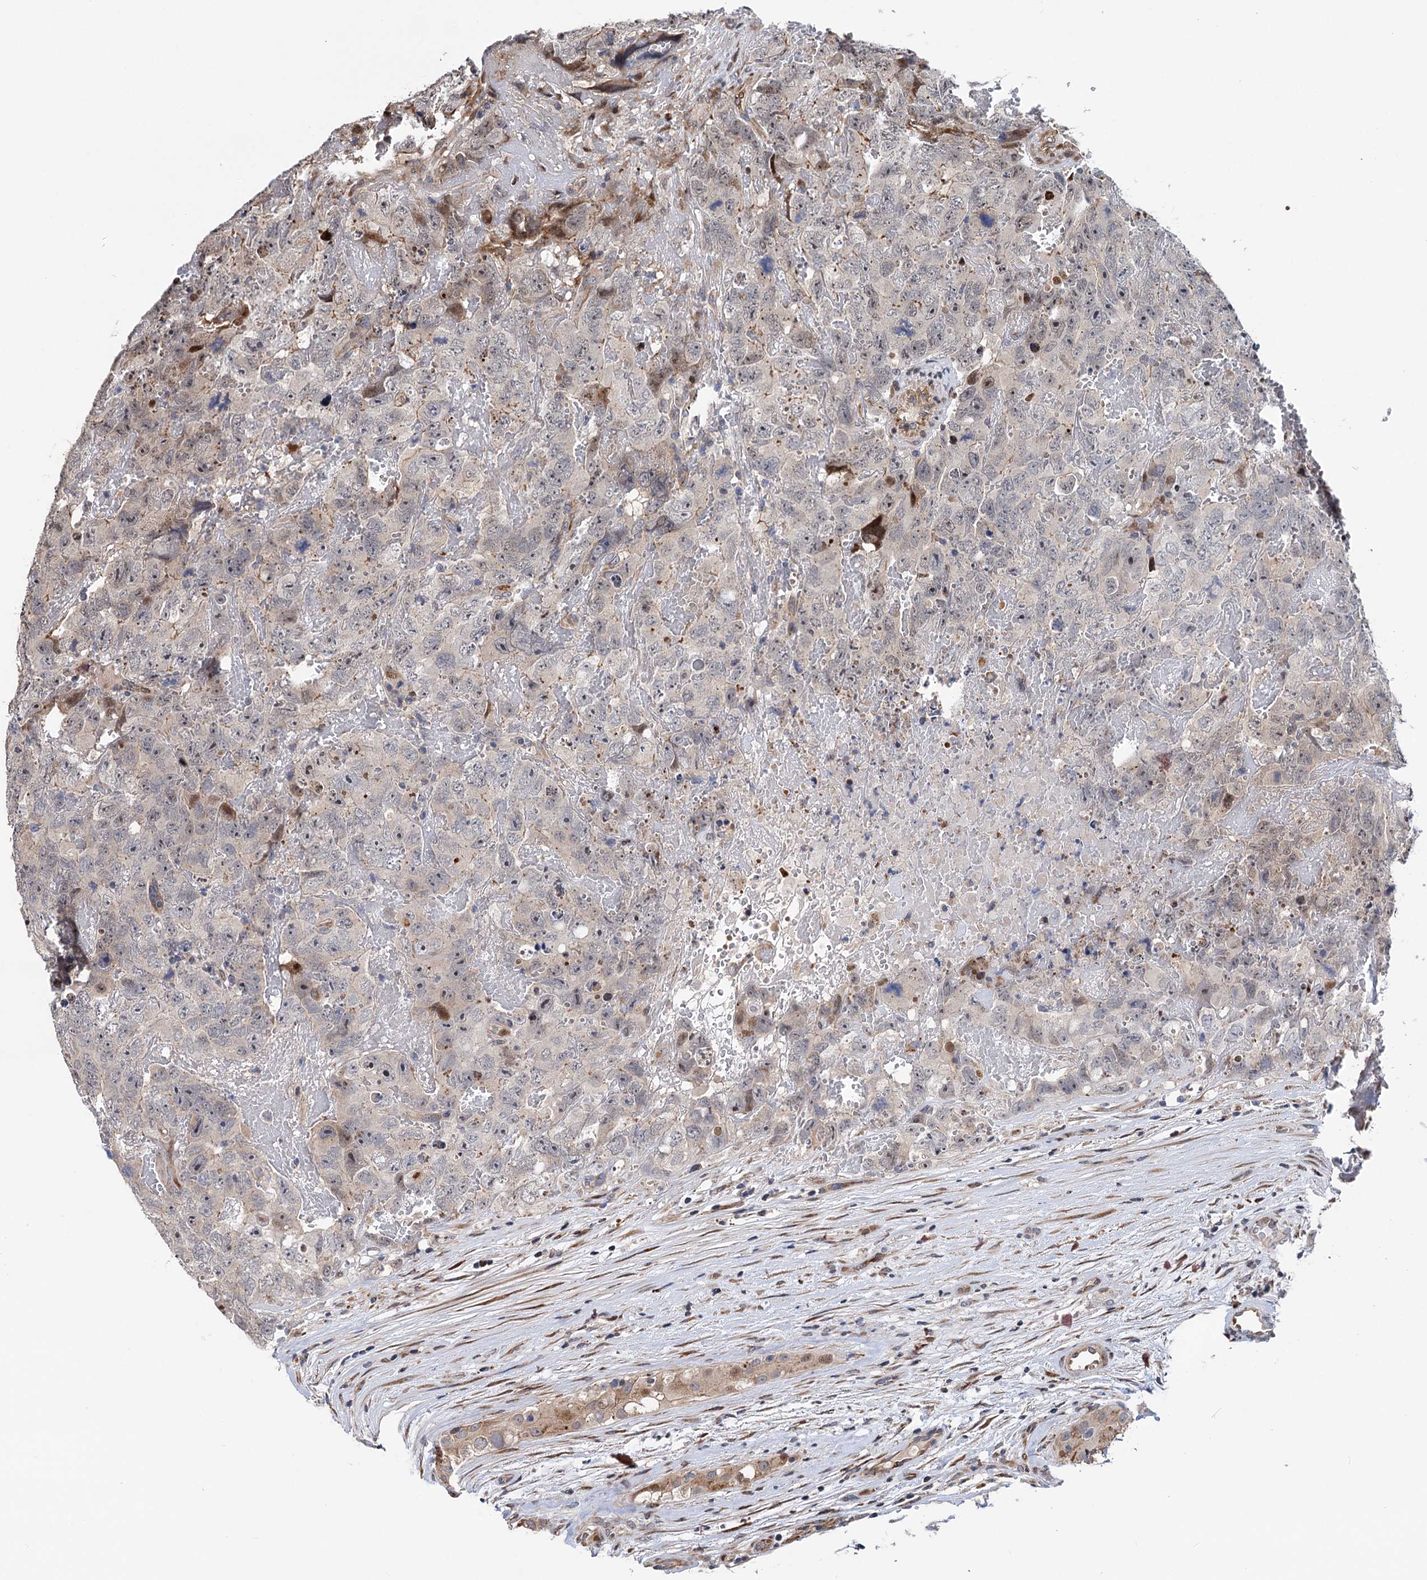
{"staining": {"intensity": "moderate", "quantity": "<25%", "location": "cytoplasmic/membranous,nuclear"}, "tissue": "testis cancer", "cell_type": "Tumor cells", "image_type": "cancer", "snomed": [{"axis": "morphology", "description": "Carcinoma, Embryonal, NOS"}, {"axis": "topography", "description": "Testis"}], "caption": "High-magnification brightfield microscopy of testis cancer stained with DAB (3,3'-diaminobenzidine) (brown) and counterstained with hematoxylin (blue). tumor cells exhibit moderate cytoplasmic/membranous and nuclear expression is seen in approximately<25% of cells.", "gene": "UBR1", "patient": {"sex": "male", "age": 45}}